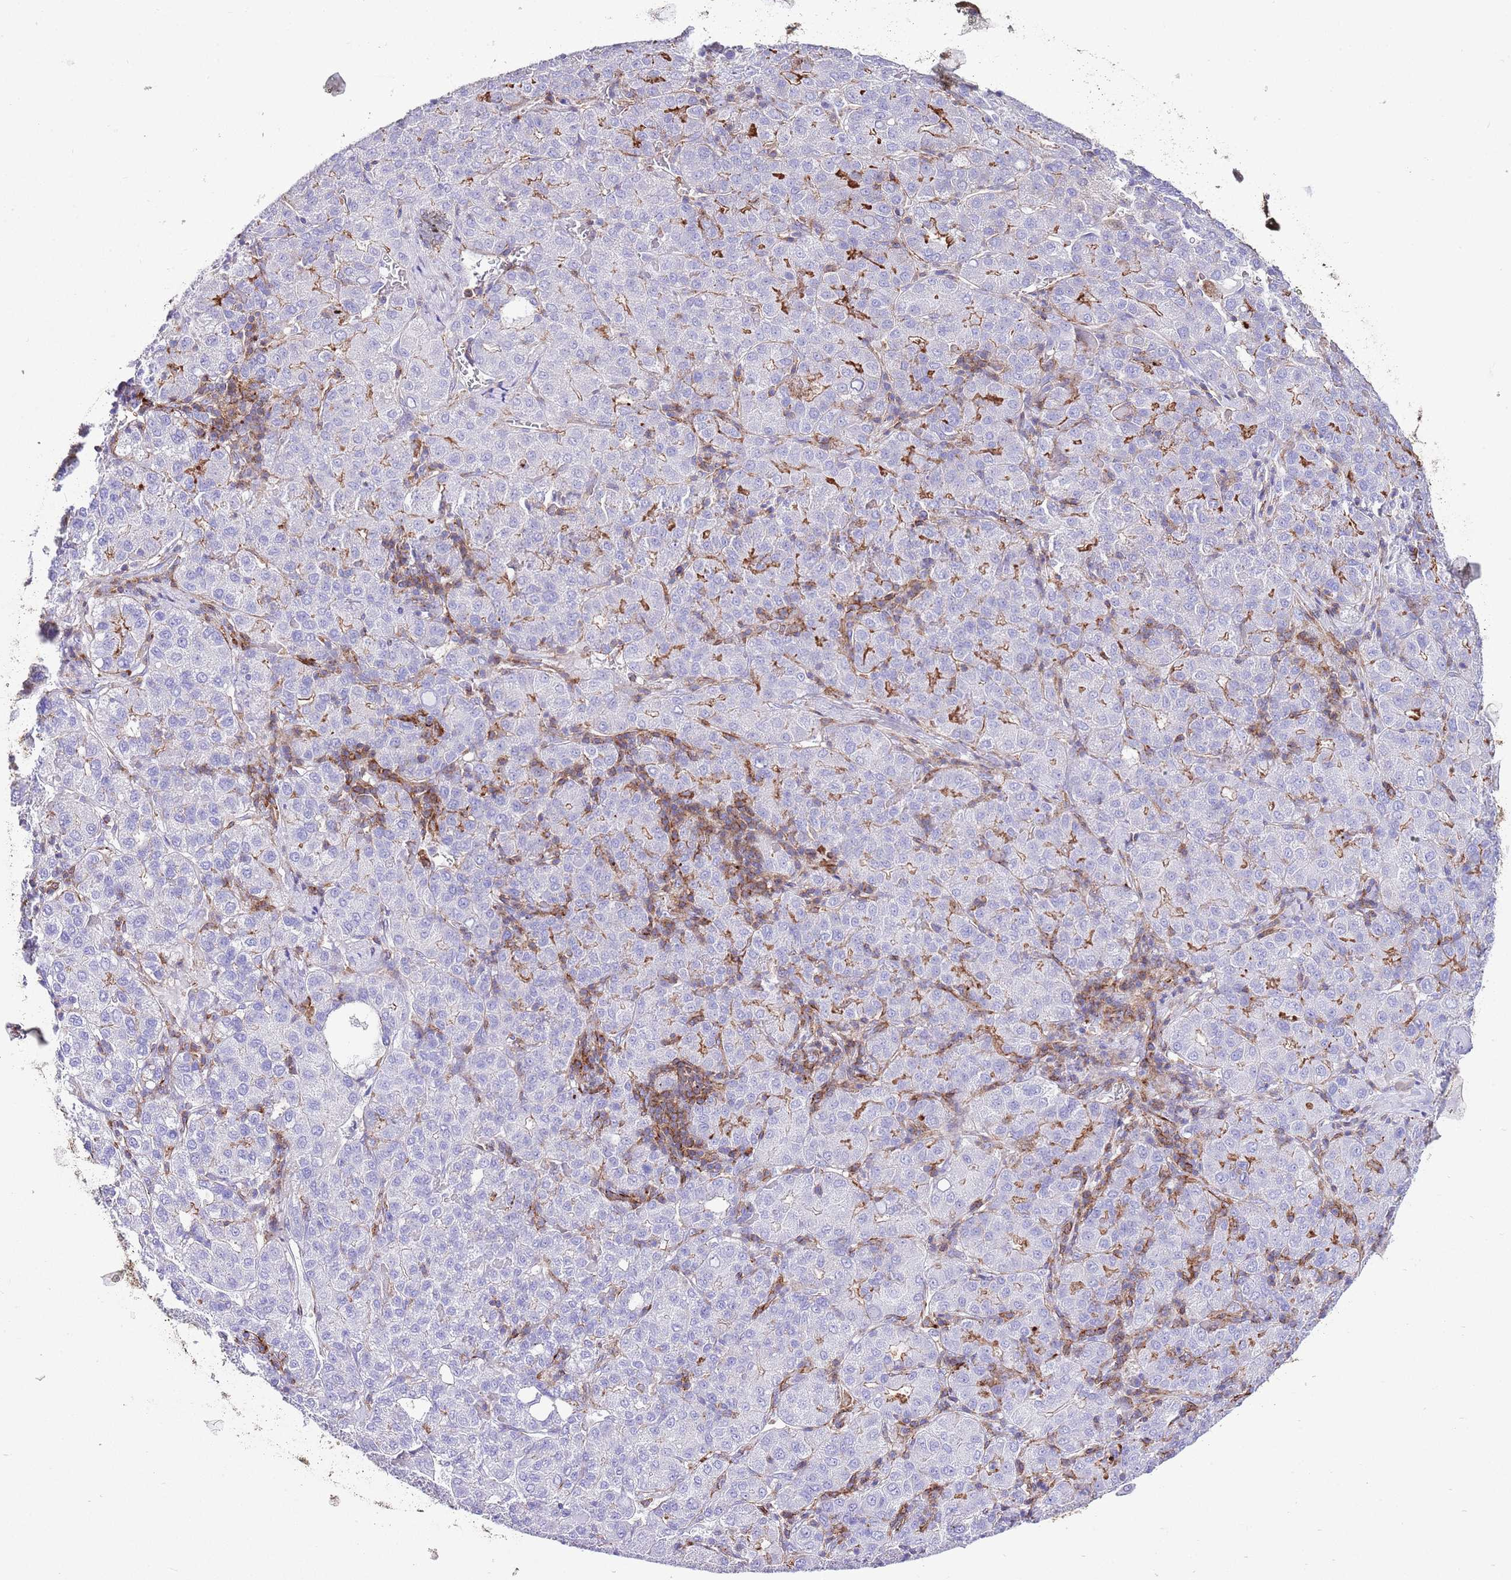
{"staining": {"intensity": "negative", "quantity": "none", "location": "none"}, "tissue": "liver cancer", "cell_type": "Tumor cells", "image_type": "cancer", "snomed": [{"axis": "morphology", "description": "Carcinoma, Hepatocellular, NOS"}, {"axis": "topography", "description": "Liver"}], "caption": "A photomicrograph of liver cancer stained for a protein demonstrates no brown staining in tumor cells.", "gene": "ALDH3A1", "patient": {"sex": "male", "age": 65}}